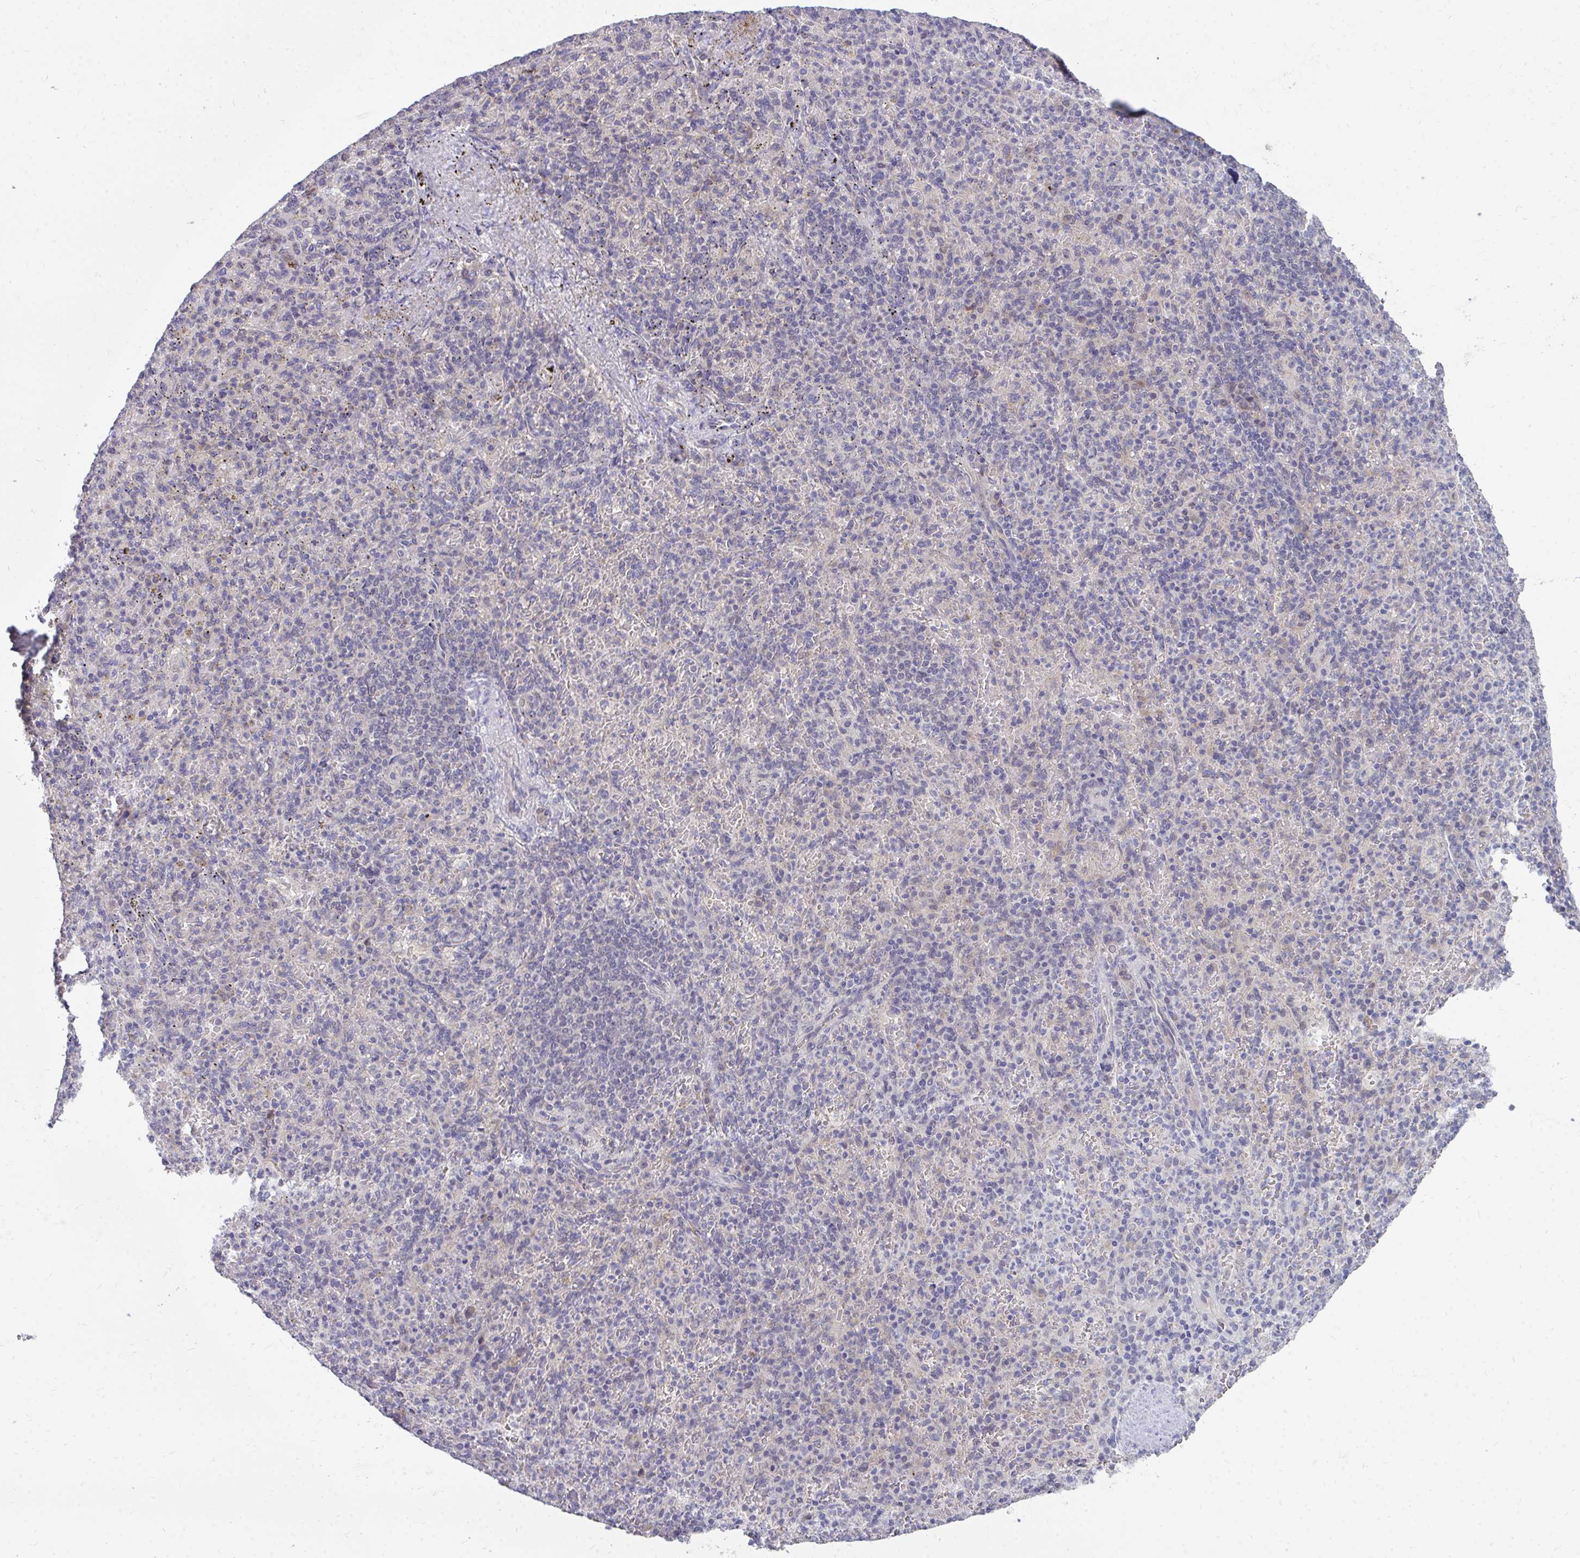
{"staining": {"intensity": "negative", "quantity": "none", "location": "none"}, "tissue": "spleen", "cell_type": "Cells in red pulp", "image_type": "normal", "snomed": [{"axis": "morphology", "description": "Normal tissue, NOS"}, {"axis": "topography", "description": "Spleen"}], "caption": "IHC photomicrograph of unremarkable human spleen stained for a protein (brown), which shows no positivity in cells in red pulp.", "gene": "MROH8", "patient": {"sex": "female", "age": 74}}